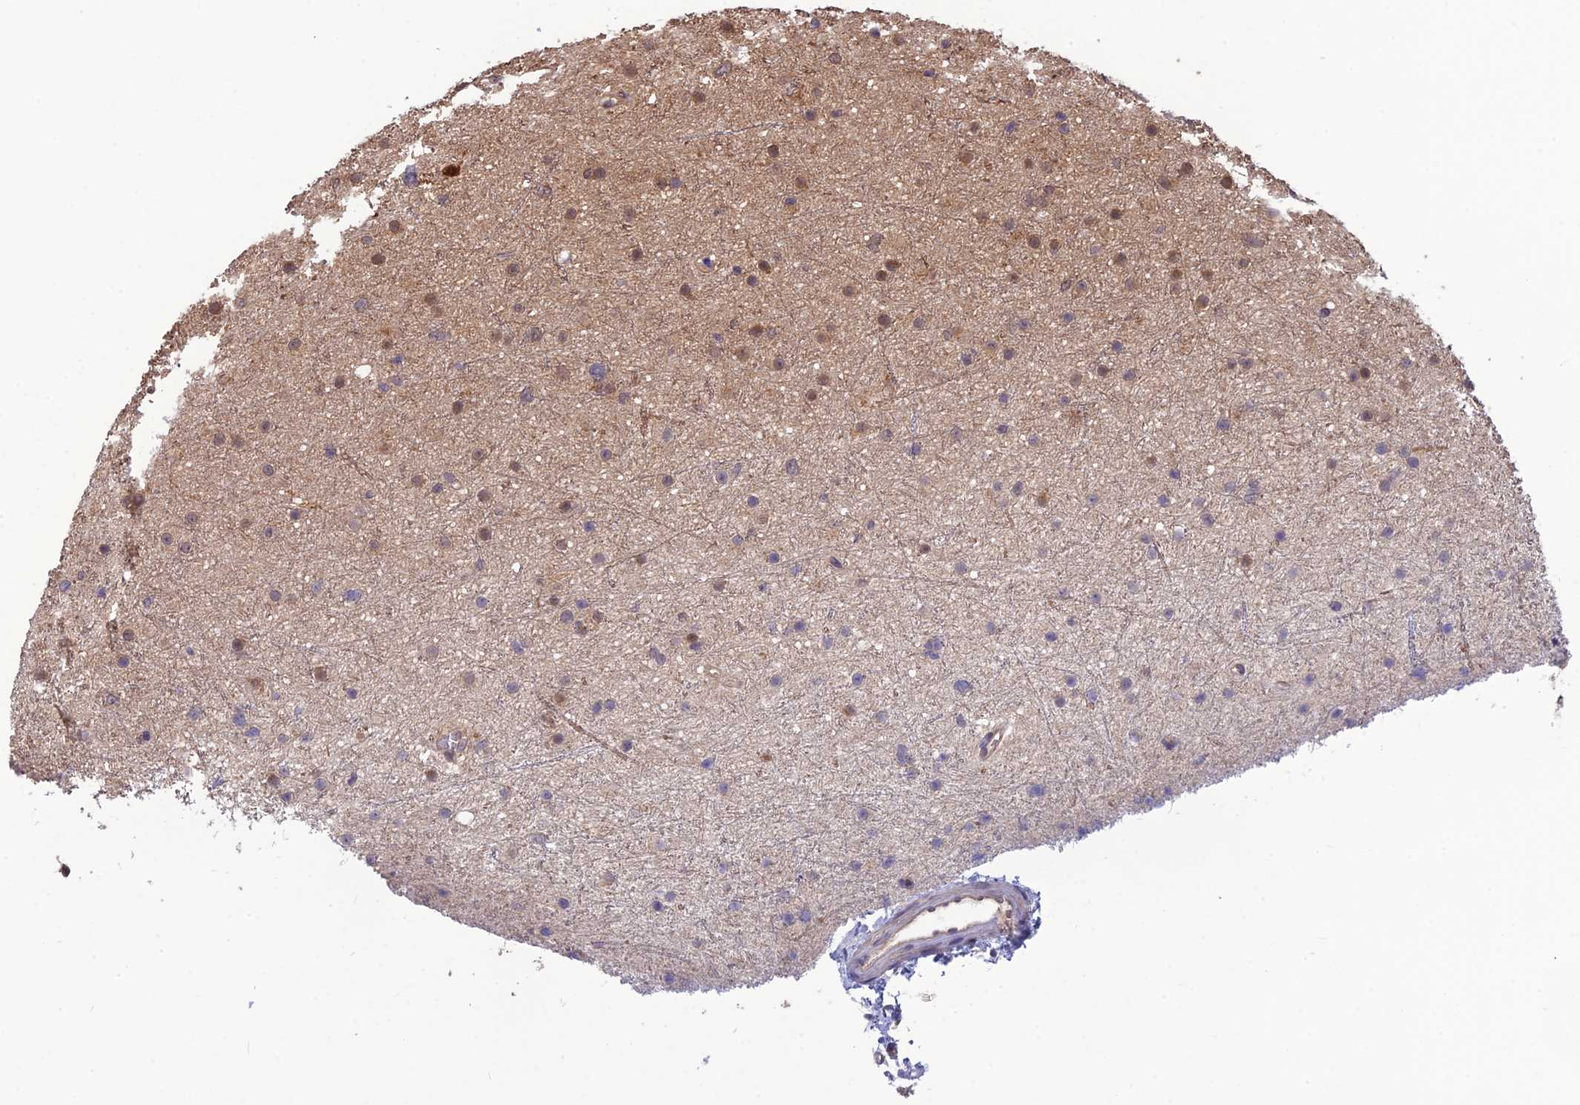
{"staining": {"intensity": "weak", "quantity": ">75%", "location": "cytoplasmic/membranous,nuclear"}, "tissue": "glioma", "cell_type": "Tumor cells", "image_type": "cancer", "snomed": [{"axis": "morphology", "description": "Glioma, malignant, Low grade"}, {"axis": "topography", "description": "Cerebral cortex"}], "caption": "Tumor cells reveal low levels of weak cytoplasmic/membranous and nuclear expression in approximately >75% of cells in malignant glioma (low-grade).", "gene": "HINT1", "patient": {"sex": "female", "age": 39}}